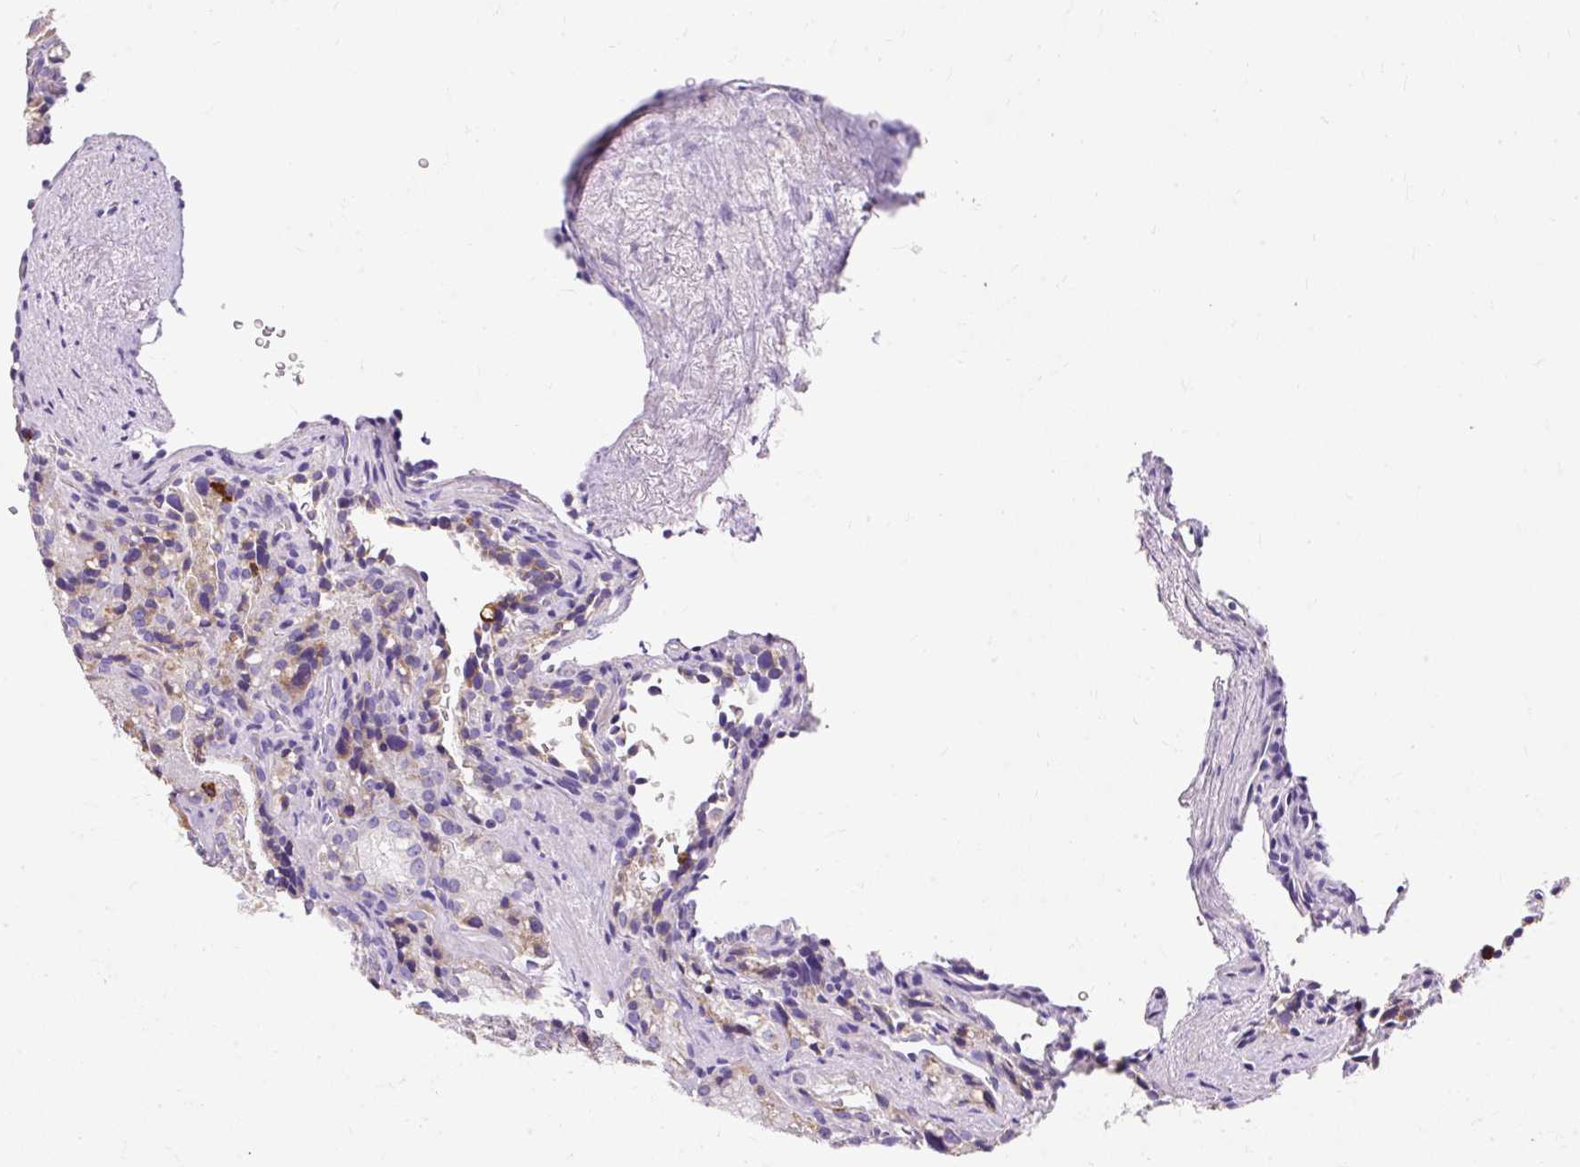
{"staining": {"intensity": "negative", "quantity": "none", "location": "none"}, "tissue": "seminal vesicle", "cell_type": "Glandular cells", "image_type": "normal", "snomed": [{"axis": "morphology", "description": "Normal tissue, NOS"}, {"axis": "topography", "description": "Seminal veicle"}], "caption": "IHC histopathology image of benign seminal vesicle stained for a protein (brown), which displays no expression in glandular cells. (Brightfield microscopy of DAB IHC at high magnification).", "gene": "PMAIP1", "patient": {"sex": "male", "age": 62}}